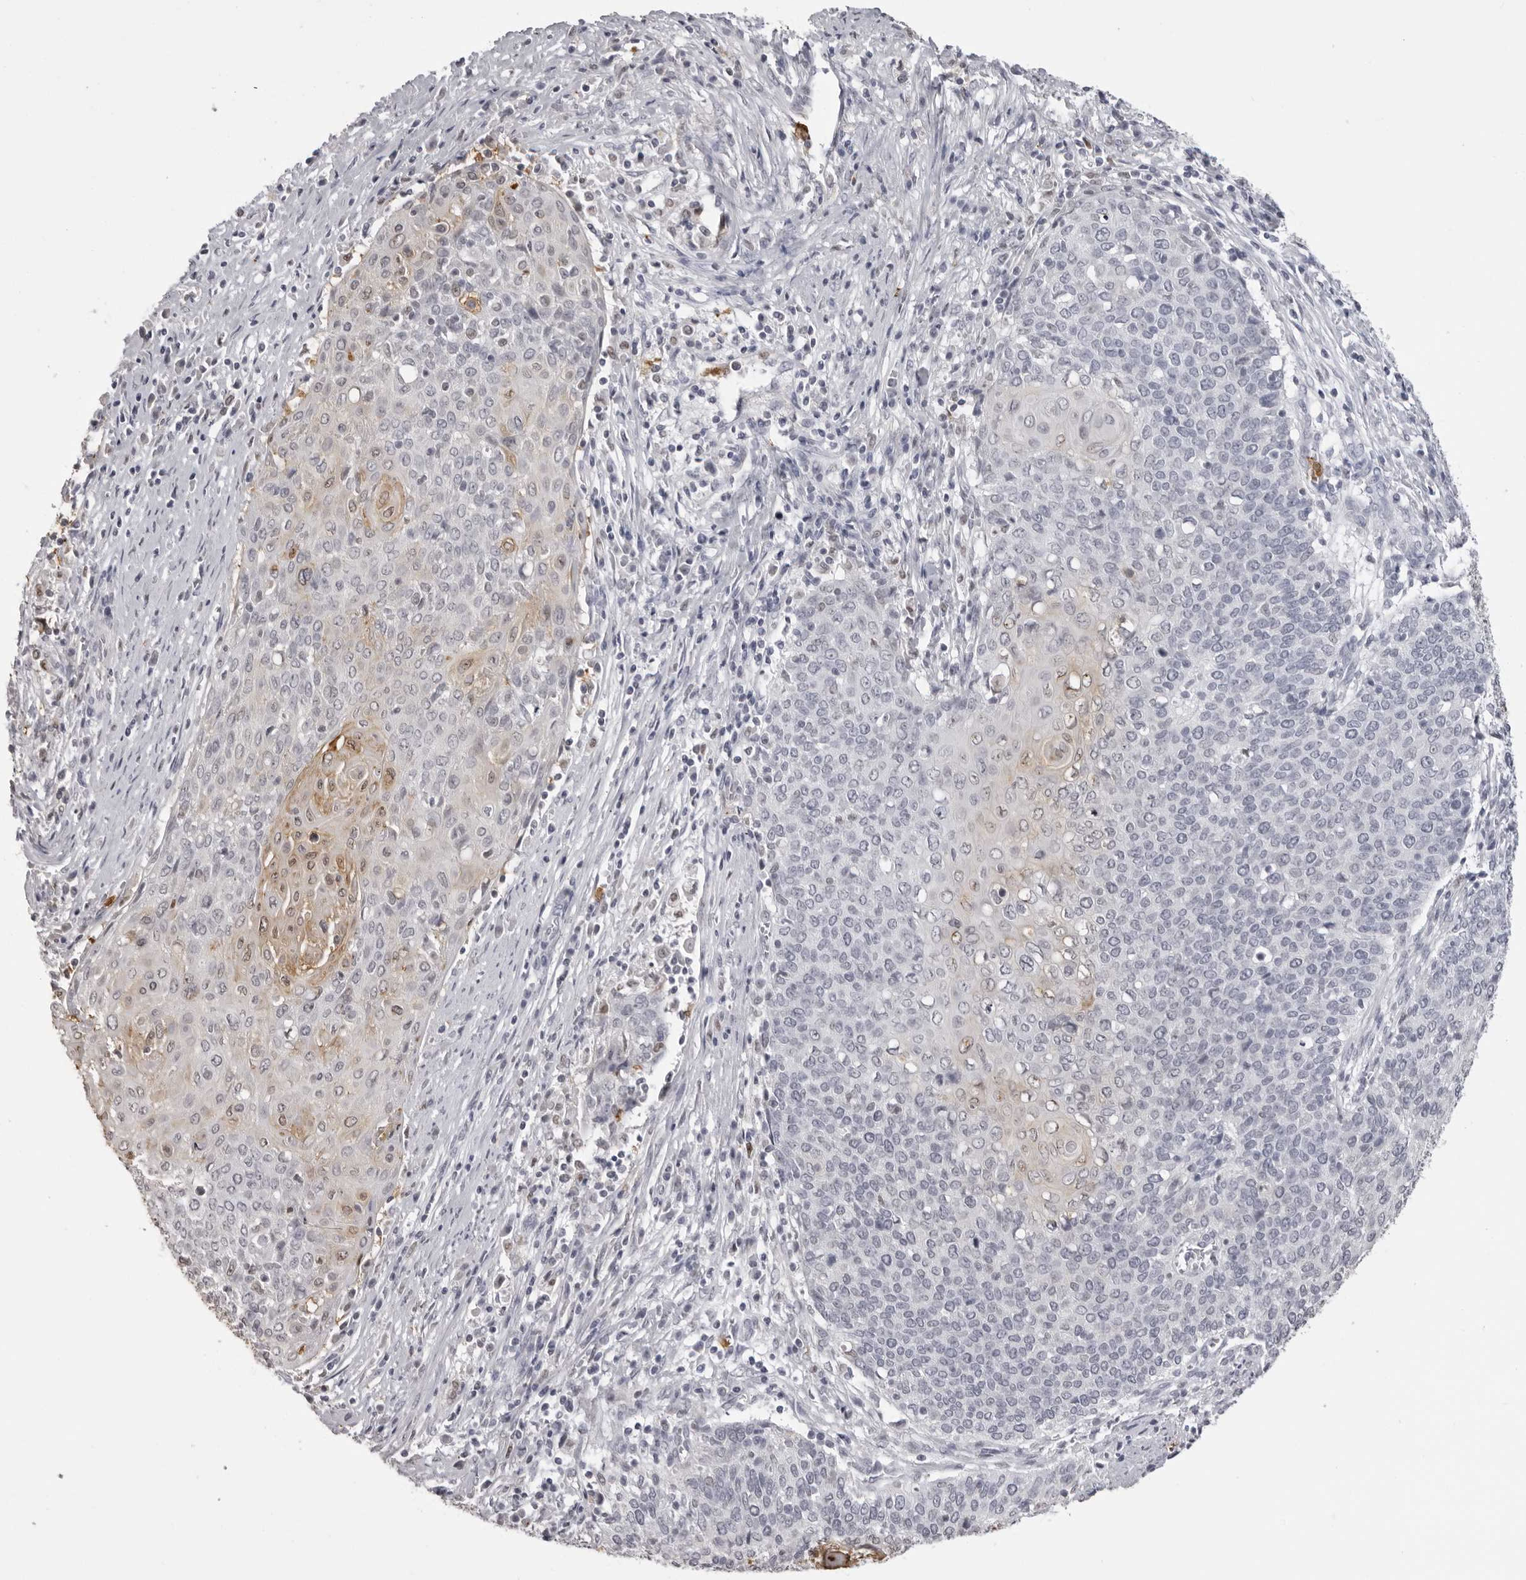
{"staining": {"intensity": "weak", "quantity": "<25%", "location": "cytoplasmic/membranous"}, "tissue": "cervical cancer", "cell_type": "Tumor cells", "image_type": "cancer", "snomed": [{"axis": "morphology", "description": "Squamous cell carcinoma, NOS"}, {"axis": "topography", "description": "Cervix"}], "caption": "Immunohistochemical staining of human cervical squamous cell carcinoma reveals no significant positivity in tumor cells.", "gene": "IL31", "patient": {"sex": "female", "age": 39}}